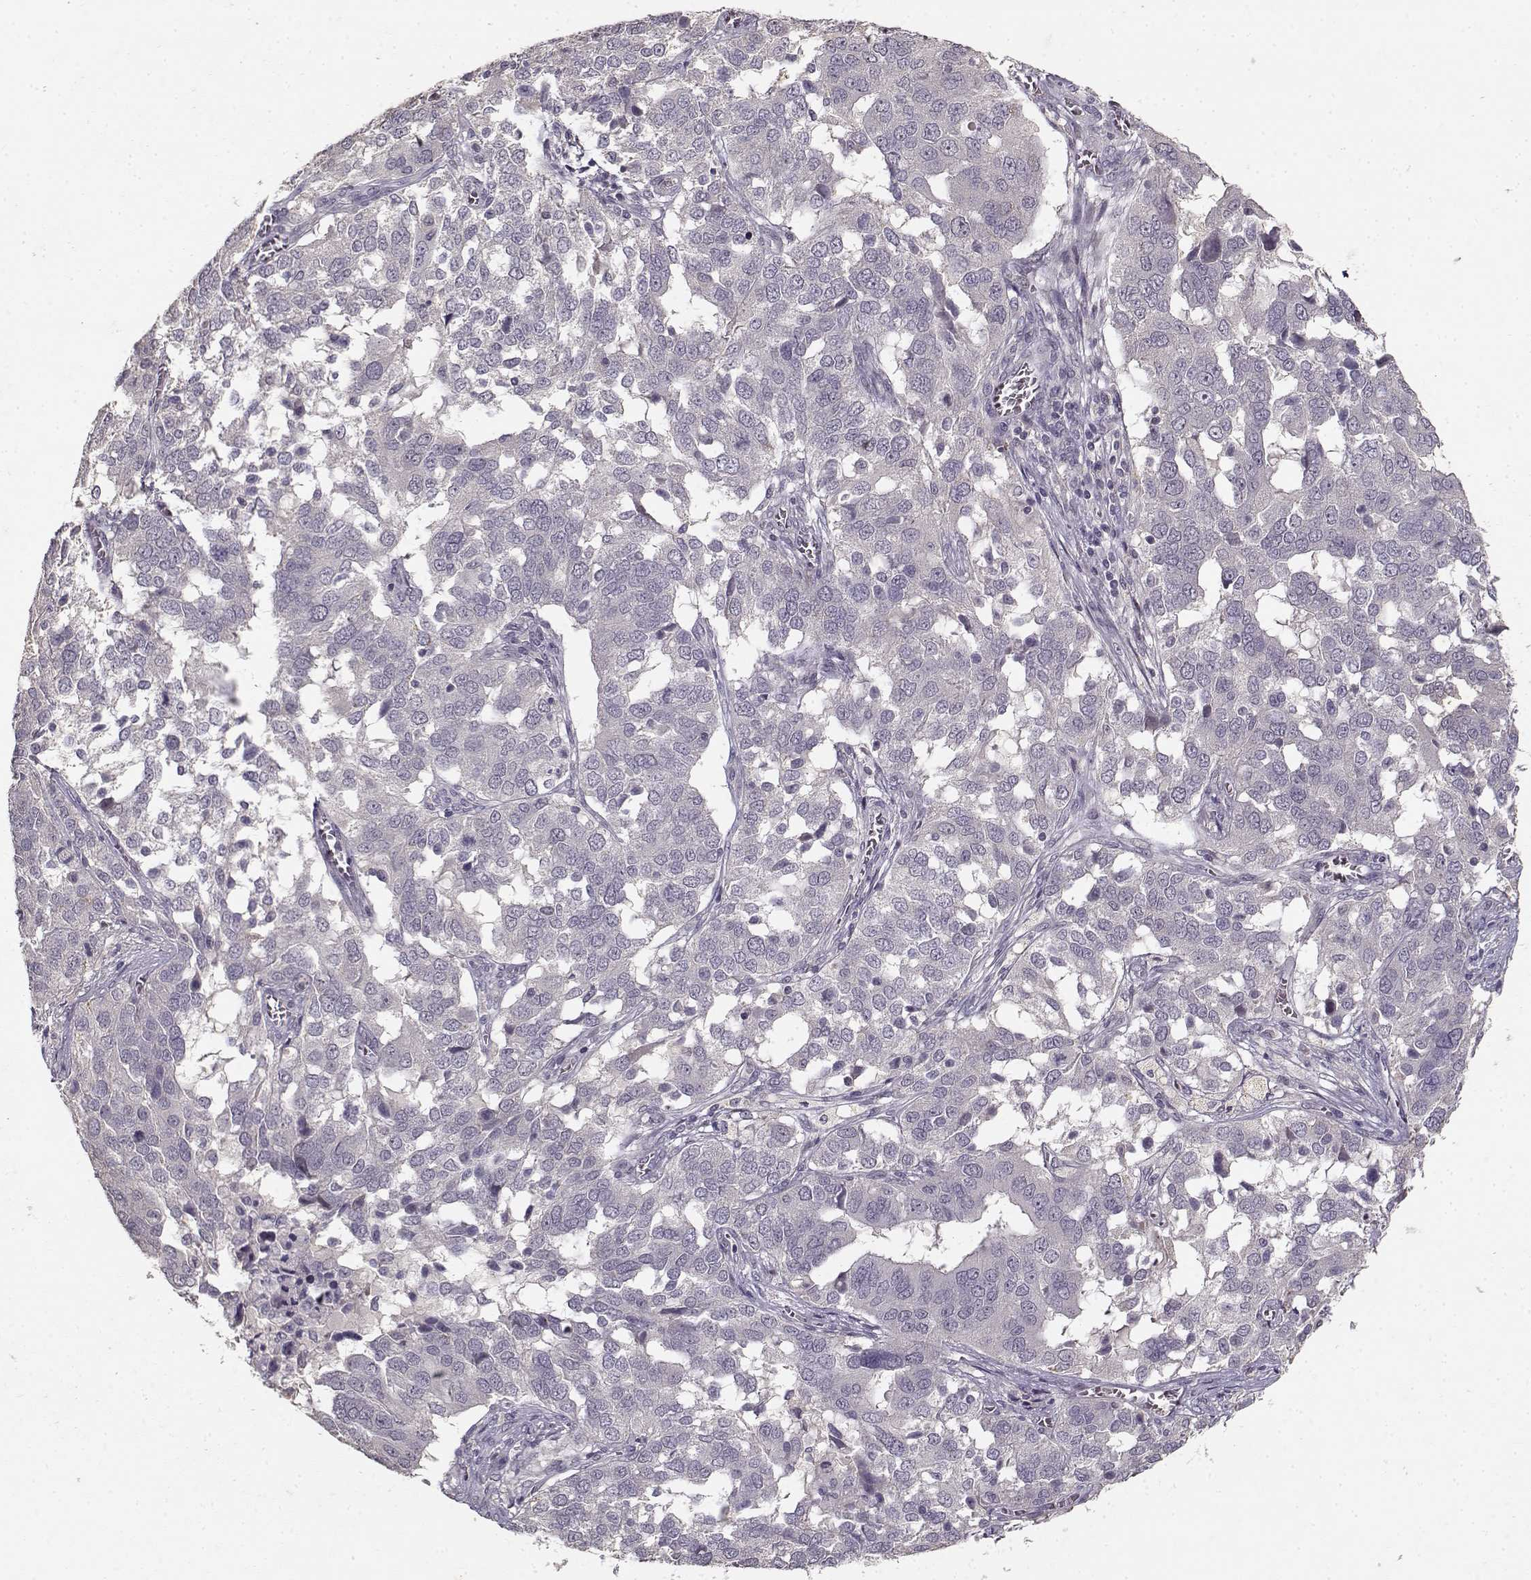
{"staining": {"intensity": "negative", "quantity": "none", "location": "none"}, "tissue": "ovarian cancer", "cell_type": "Tumor cells", "image_type": "cancer", "snomed": [{"axis": "morphology", "description": "Carcinoma, endometroid"}, {"axis": "topography", "description": "Soft tissue"}, {"axis": "topography", "description": "Ovary"}], "caption": "High power microscopy micrograph of an immunohistochemistry (IHC) photomicrograph of ovarian cancer, revealing no significant staining in tumor cells. (DAB immunohistochemistry (IHC) visualized using brightfield microscopy, high magnification).", "gene": "UROC1", "patient": {"sex": "female", "age": 52}}